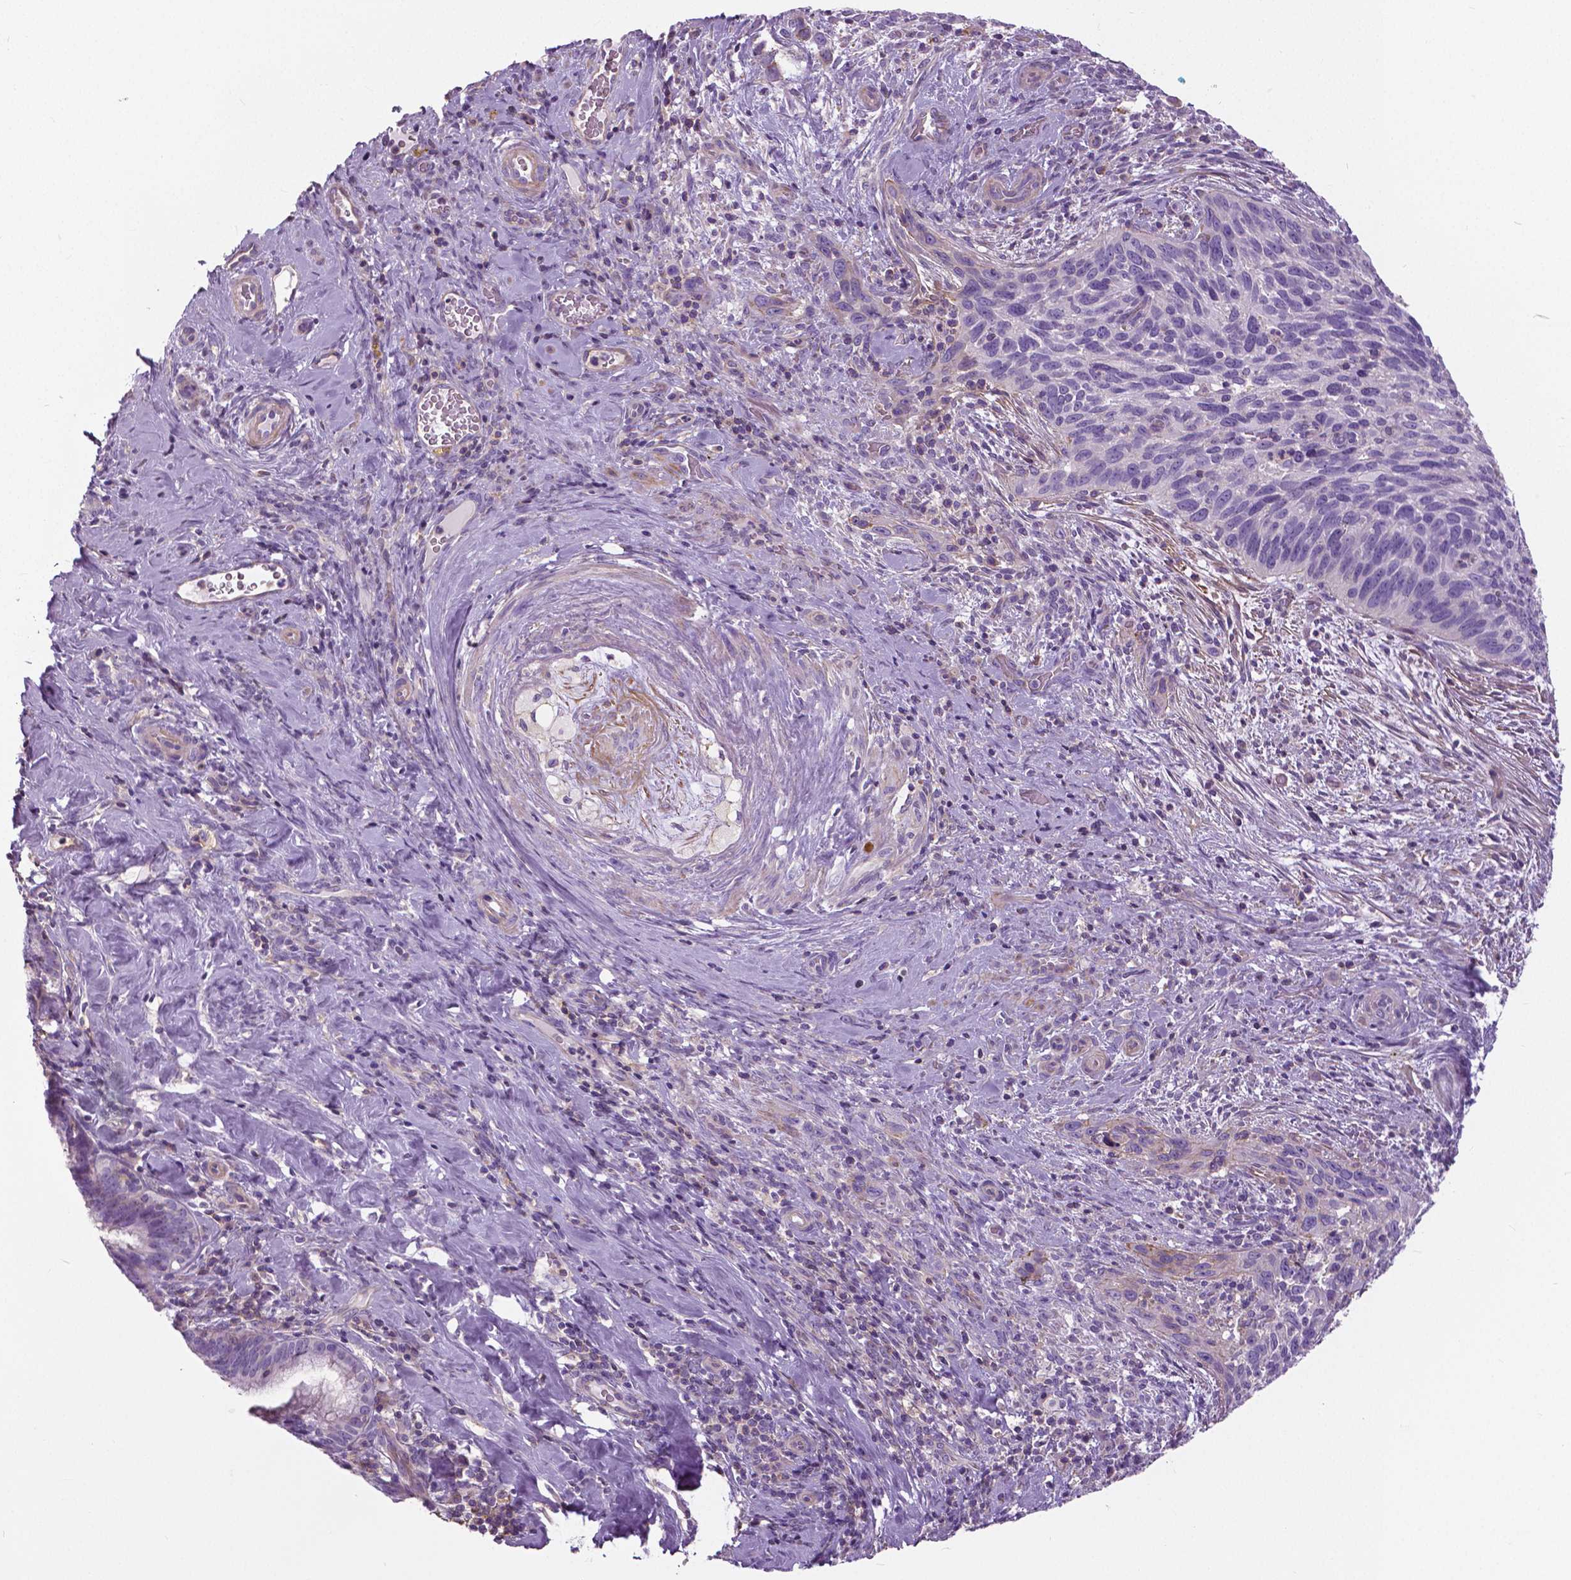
{"staining": {"intensity": "negative", "quantity": "none", "location": "none"}, "tissue": "cervical cancer", "cell_type": "Tumor cells", "image_type": "cancer", "snomed": [{"axis": "morphology", "description": "Squamous cell carcinoma, NOS"}, {"axis": "topography", "description": "Cervix"}], "caption": "IHC of human squamous cell carcinoma (cervical) reveals no expression in tumor cells.", "gene": "ANXA13", "patient": {"sex": "female", "age": 51}}